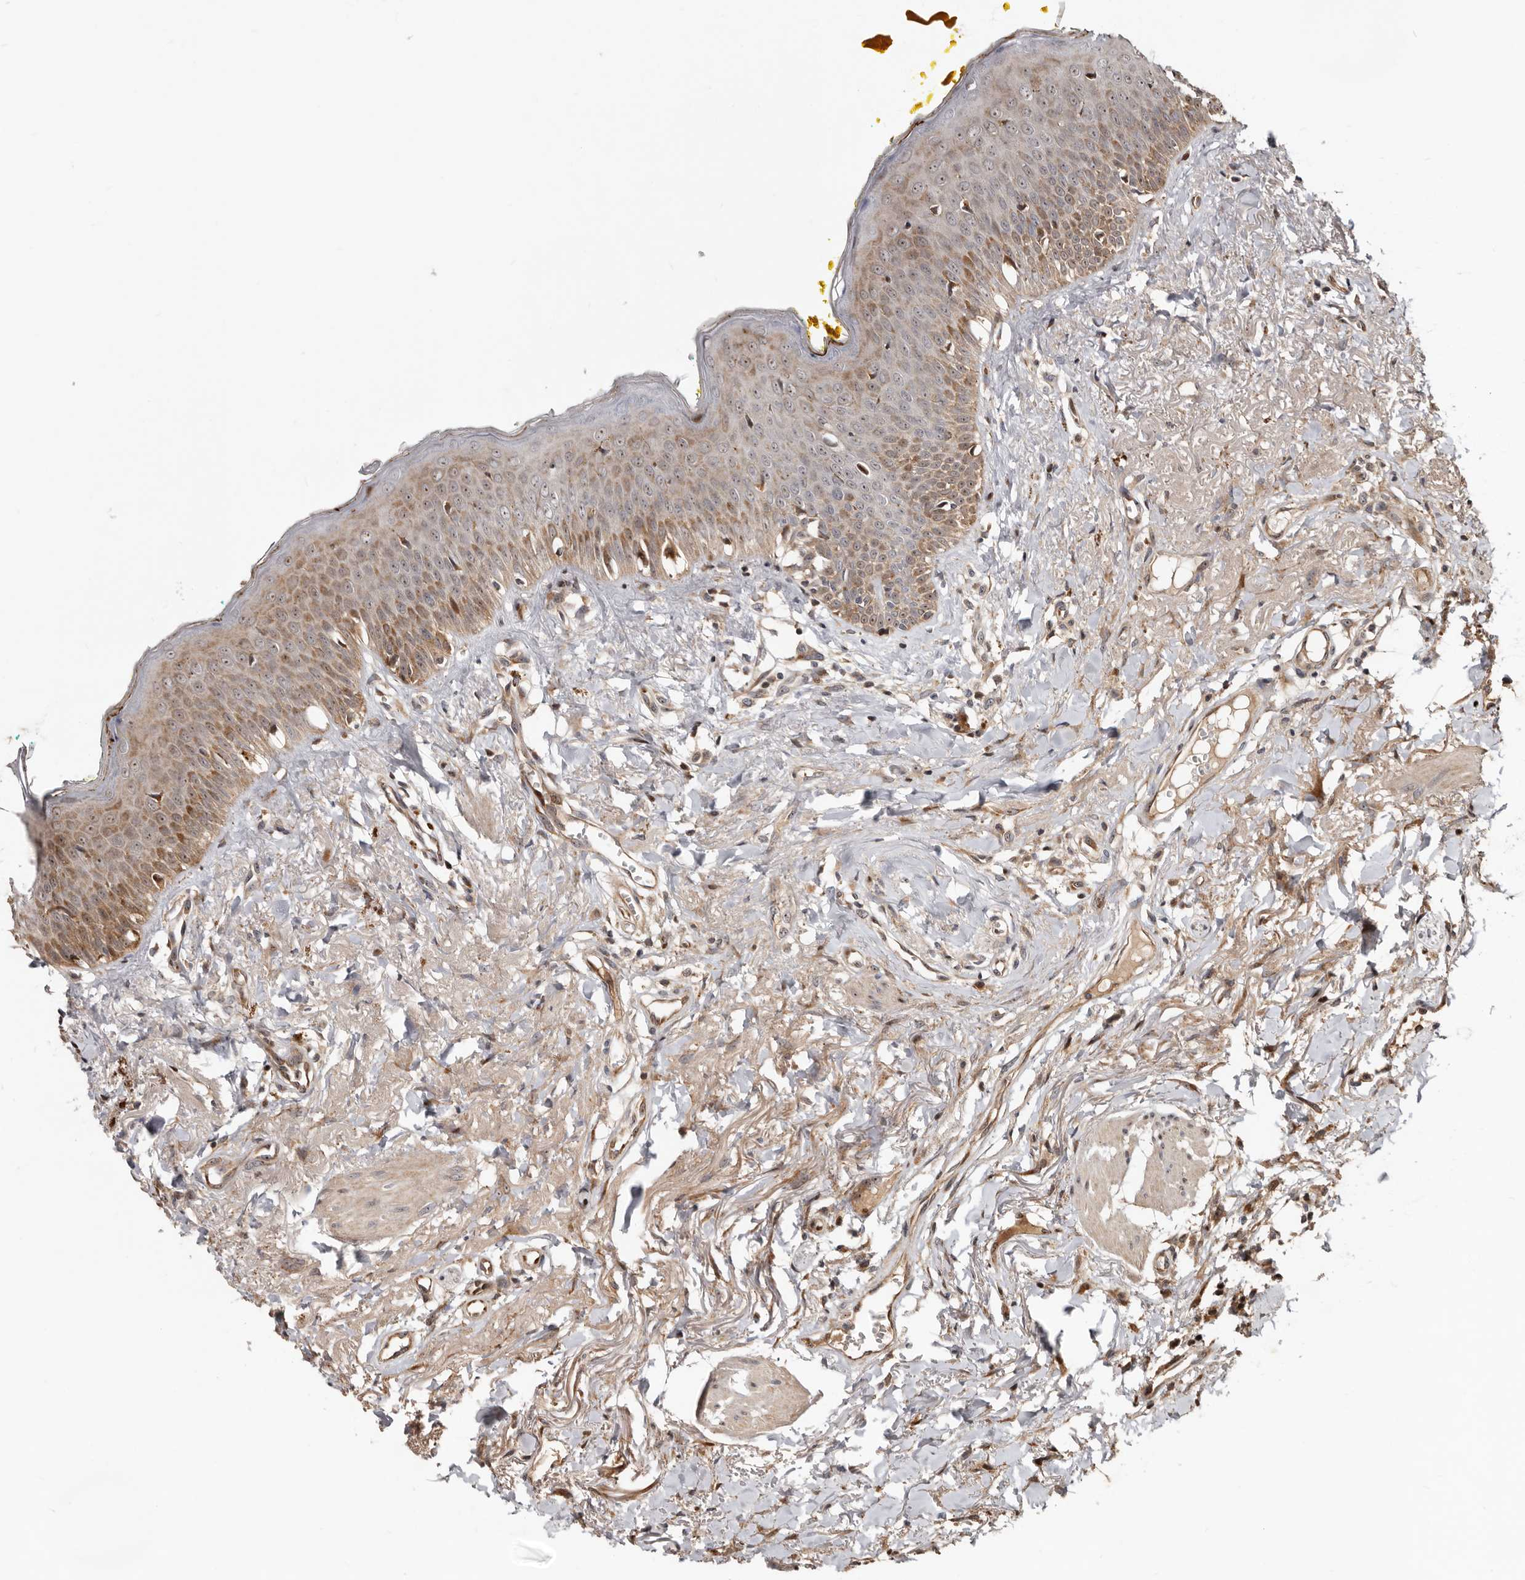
{"staining": {"intensity": "moderate", "quantity": "25%-75%", "location": "cytoplasmic/membranous,nuclear"}, "tissue": "oral mucosa", "cell_type": "Squamous epithelial cells", "image_type": "normal", "snomed": [{"axis": "morphology", "description": "Normal tissue, NOS"}, {"axis": "topography", "description": "Oral tissue"}], "caption": "Immunohistochemistry micrograph of normal oral mucosa: human oral mucosa stained using IHC reveals medium levels of moderate protein expression localized specifically in the cytoplasmic/membranous,nuclear of squamous epithelial cells, appearing as a cytoplasmic/membranous,nuclear brown color.", "gene": "WEE2", "patient": {"sex": "female", "age": 70}}